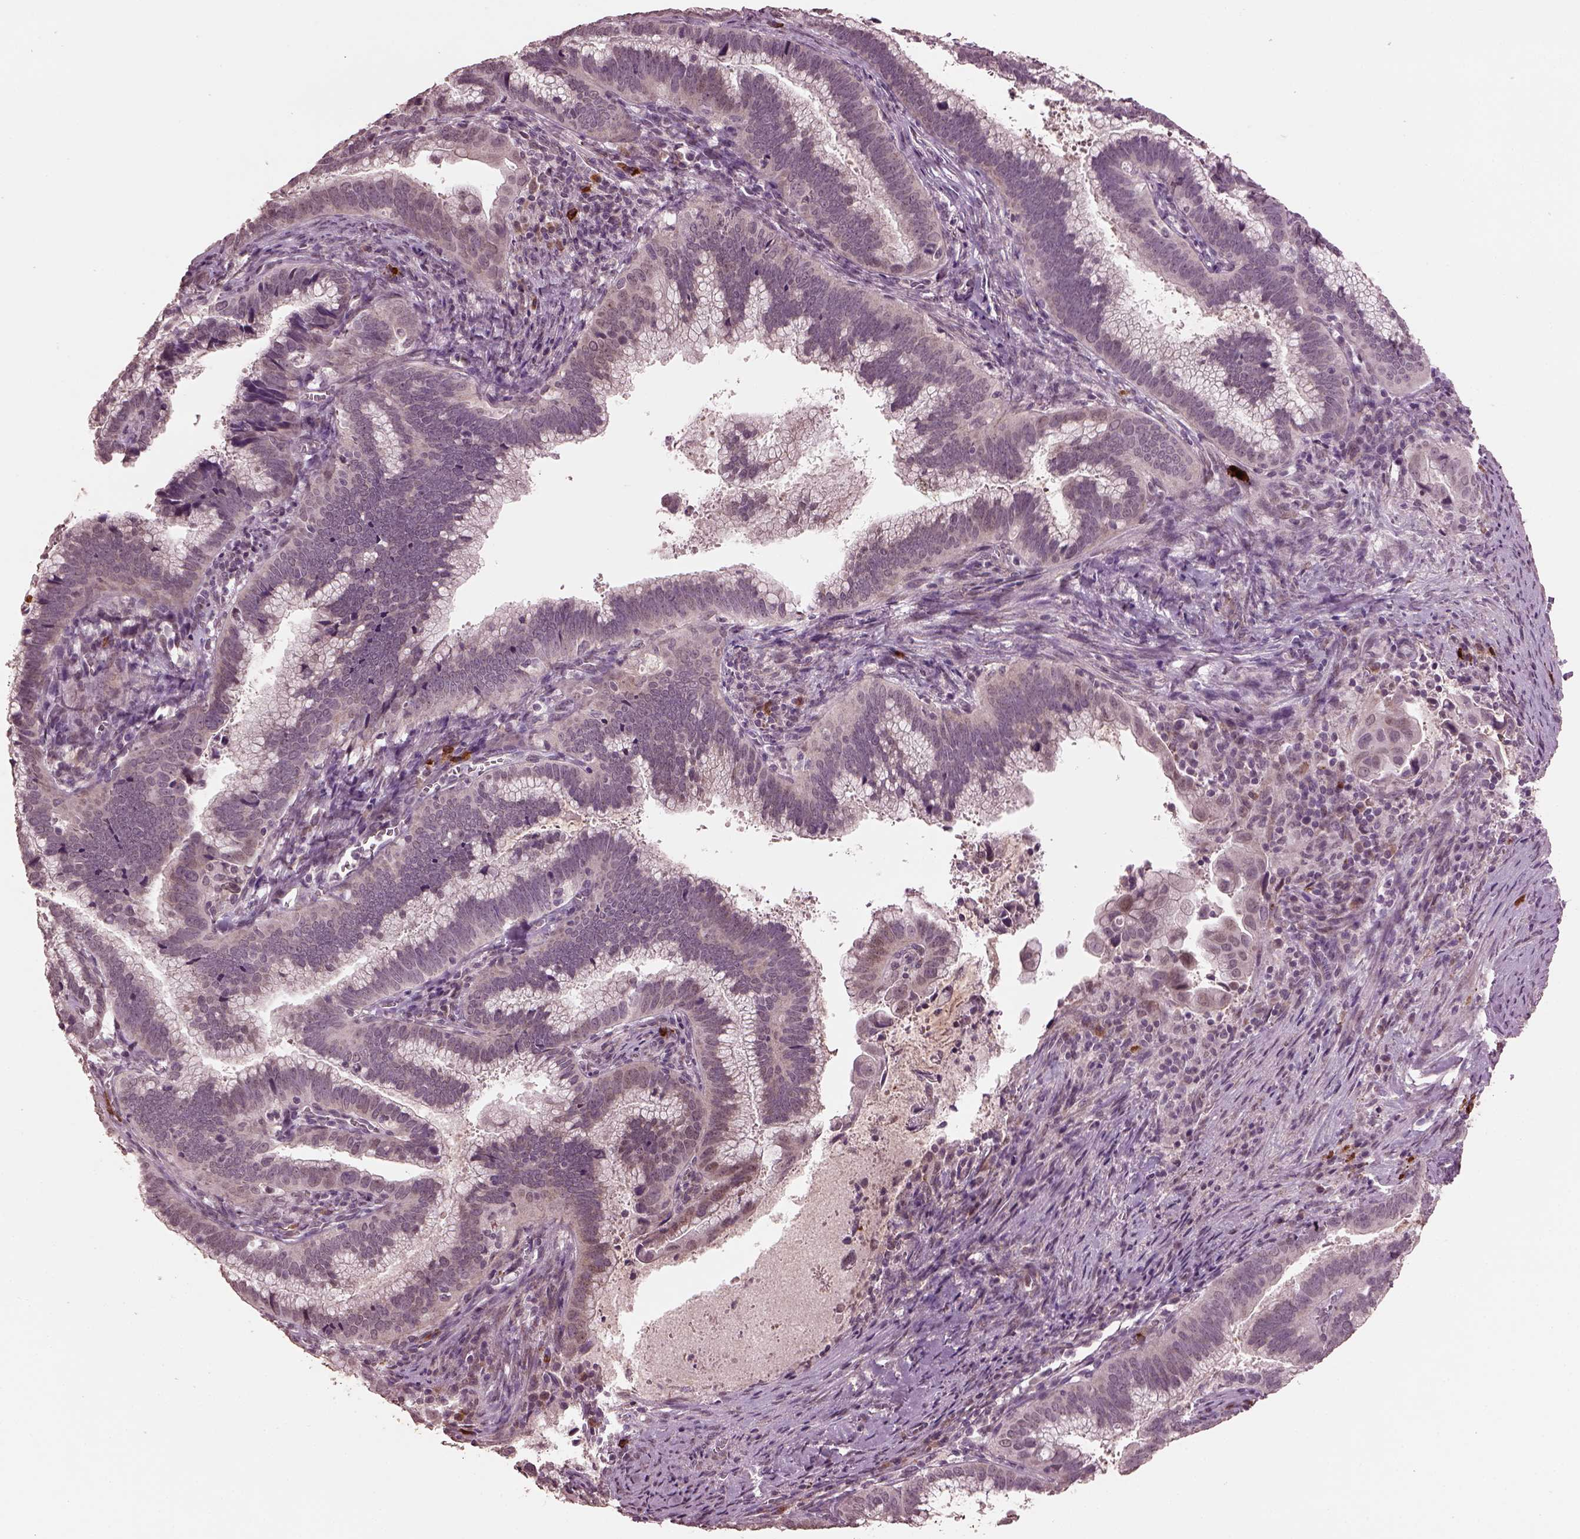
{"staining": {"intensity": "negative", "quantity": "none", "location": "none"}, "tissue": "cervical cancer", "cell_type": "Tumor cells", "image_type": "cancer", "snomed": [{"axis": "morphology", "description": "Adenocarcinoma, NOS"}, {"axis": "topography", "description": "Cervix"}], "caption": "This is an immunohistochemistry (IHC) micrograph of human cervical adenocarcinoma. There is no staining in tumor cells.", "gene": "IL18RAP", "patient": {"sex": "female", "age": 61}}